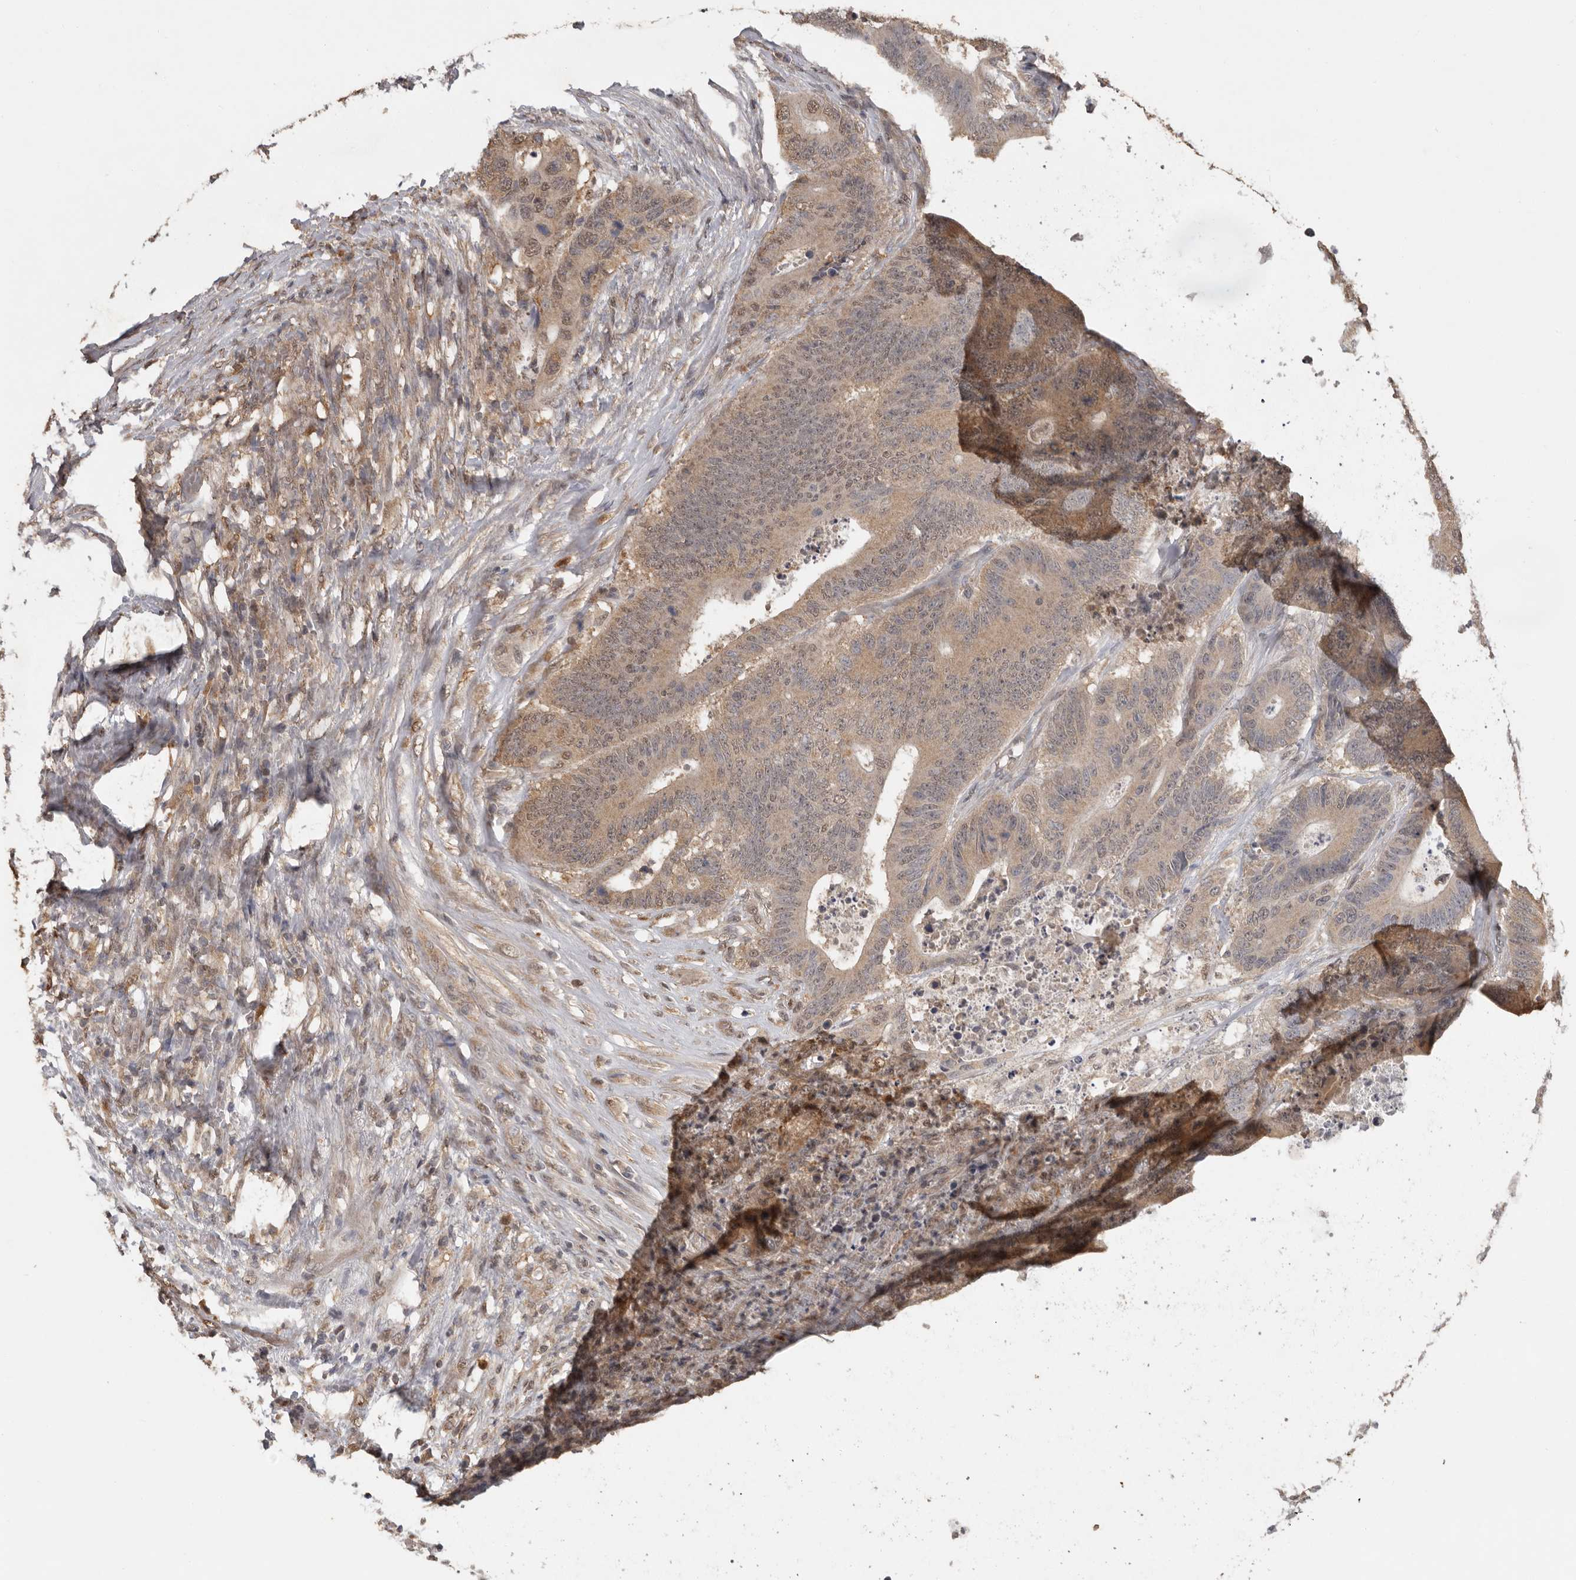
{"staining": {"intensity": "weak", "quantity": ">75%", "location": "cytoplasmic/membranous,nuclear"}, "tissue": "colorectal cancer", "cell_type": "Tumor cells", "image_type": "cancer", "snomed": [{"axis": "morphology", "description": "Adenocarcinoma, NOS"}, {"axis": "topography", "description": "Colon"}], "caption": "Immunohistochemical staining of human colorectal cancer (adenocarcinoma) reveals low levels of weak cytoplasmic/membranous and nuclear positivity in about >75% of tumor cells.", "gene": "MTF1", "patient": {"sex": "male", "age": 83}}